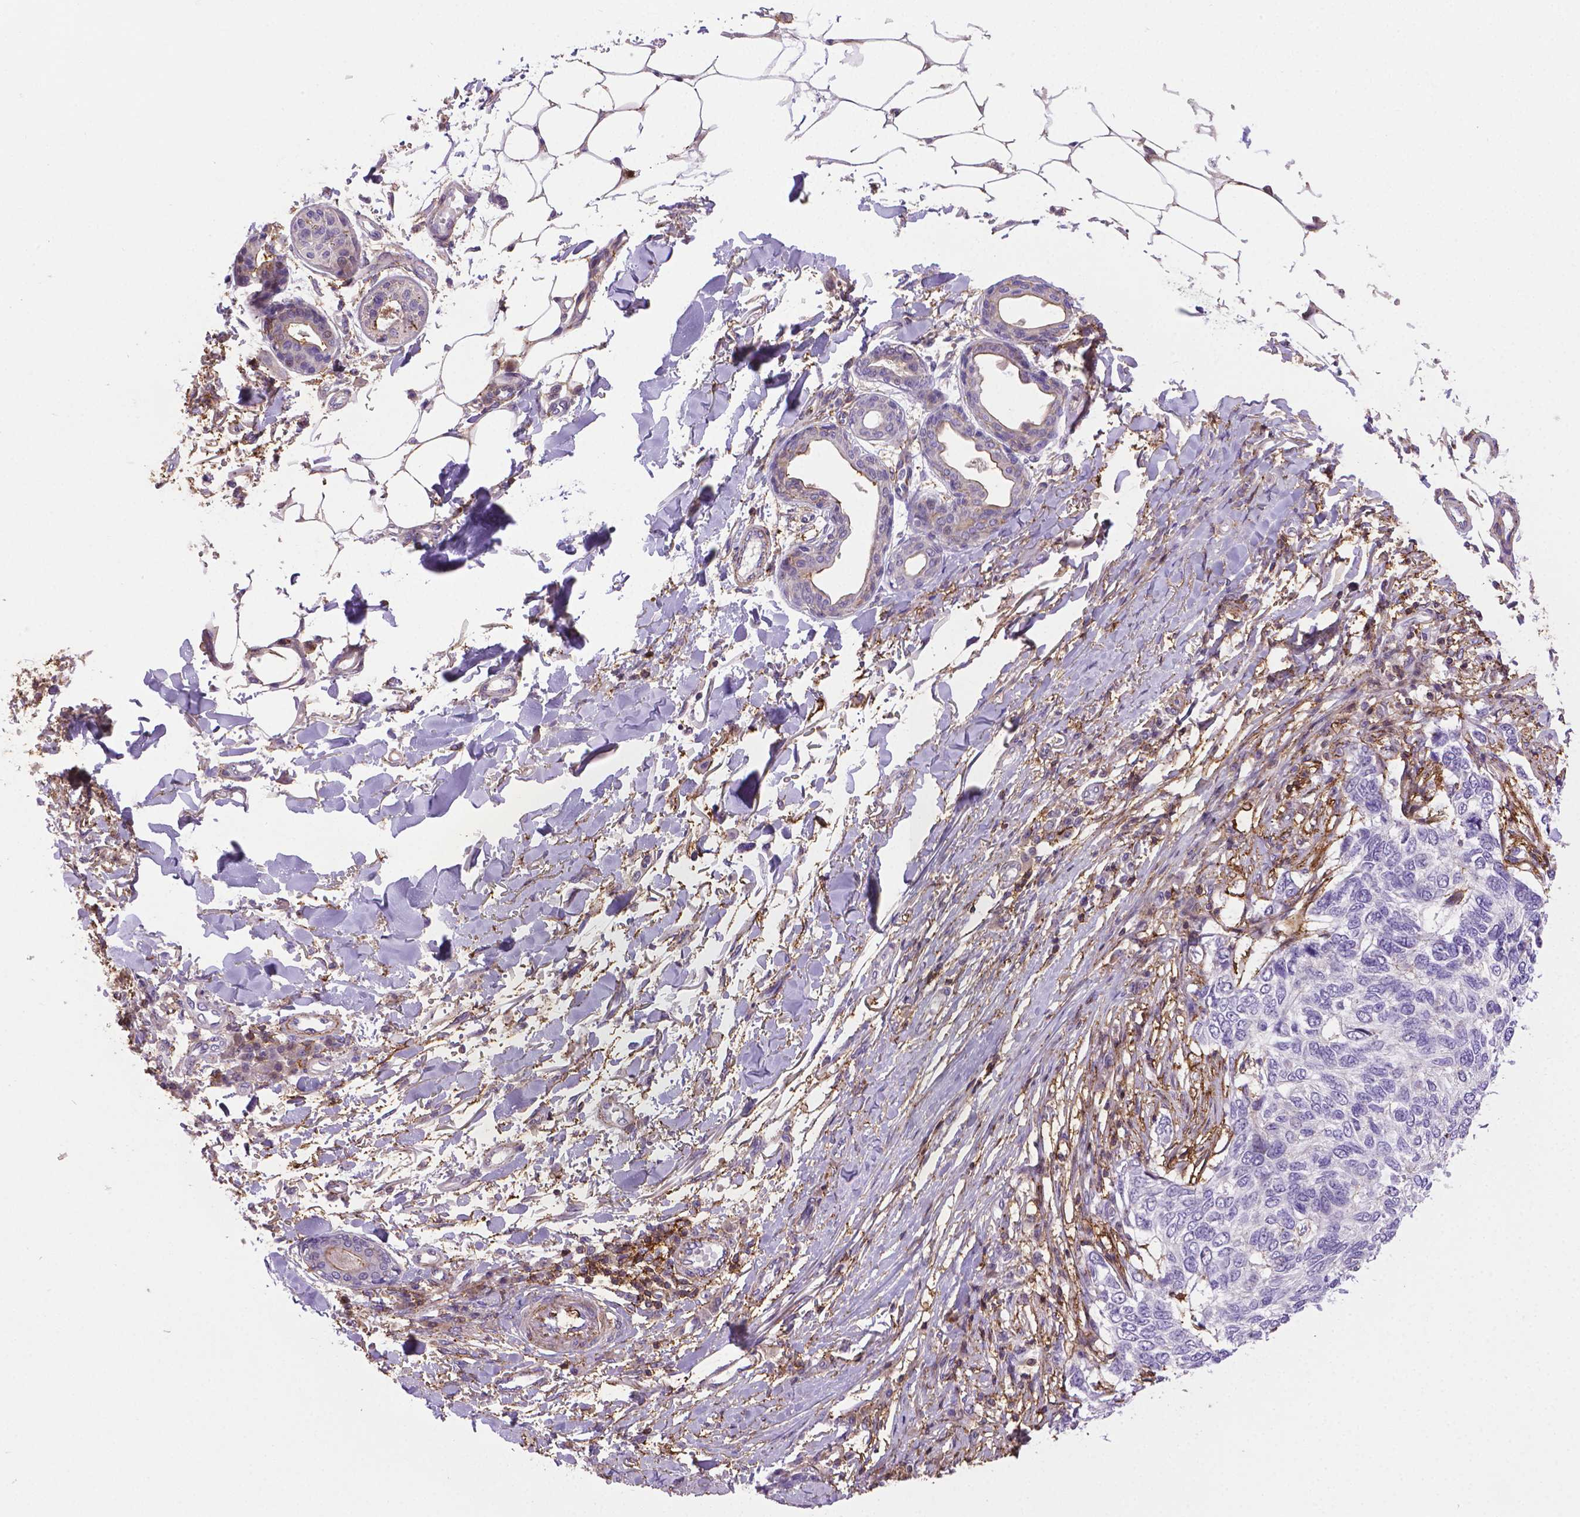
{"staining": {"intensity": "negative", "quantity": "none", "location": "none"}, "tissue": "skin cancer", "cell_type": "Tumor cells", "image_type": "cancer", "snomed": [{"axis": "morphology", "description": "Basal cell carcinoma"}, {"axis": "topography", "description": "Skin"}], "caption": "IHC histopathology image of neoplastic tissue: human skin cancer (basal cell carcinoma) stained with DAB demonstrates no significant protein positivity in tumor cells.", "gene": "ACAD10", "patient": {"sex": "female", "age": 65}}